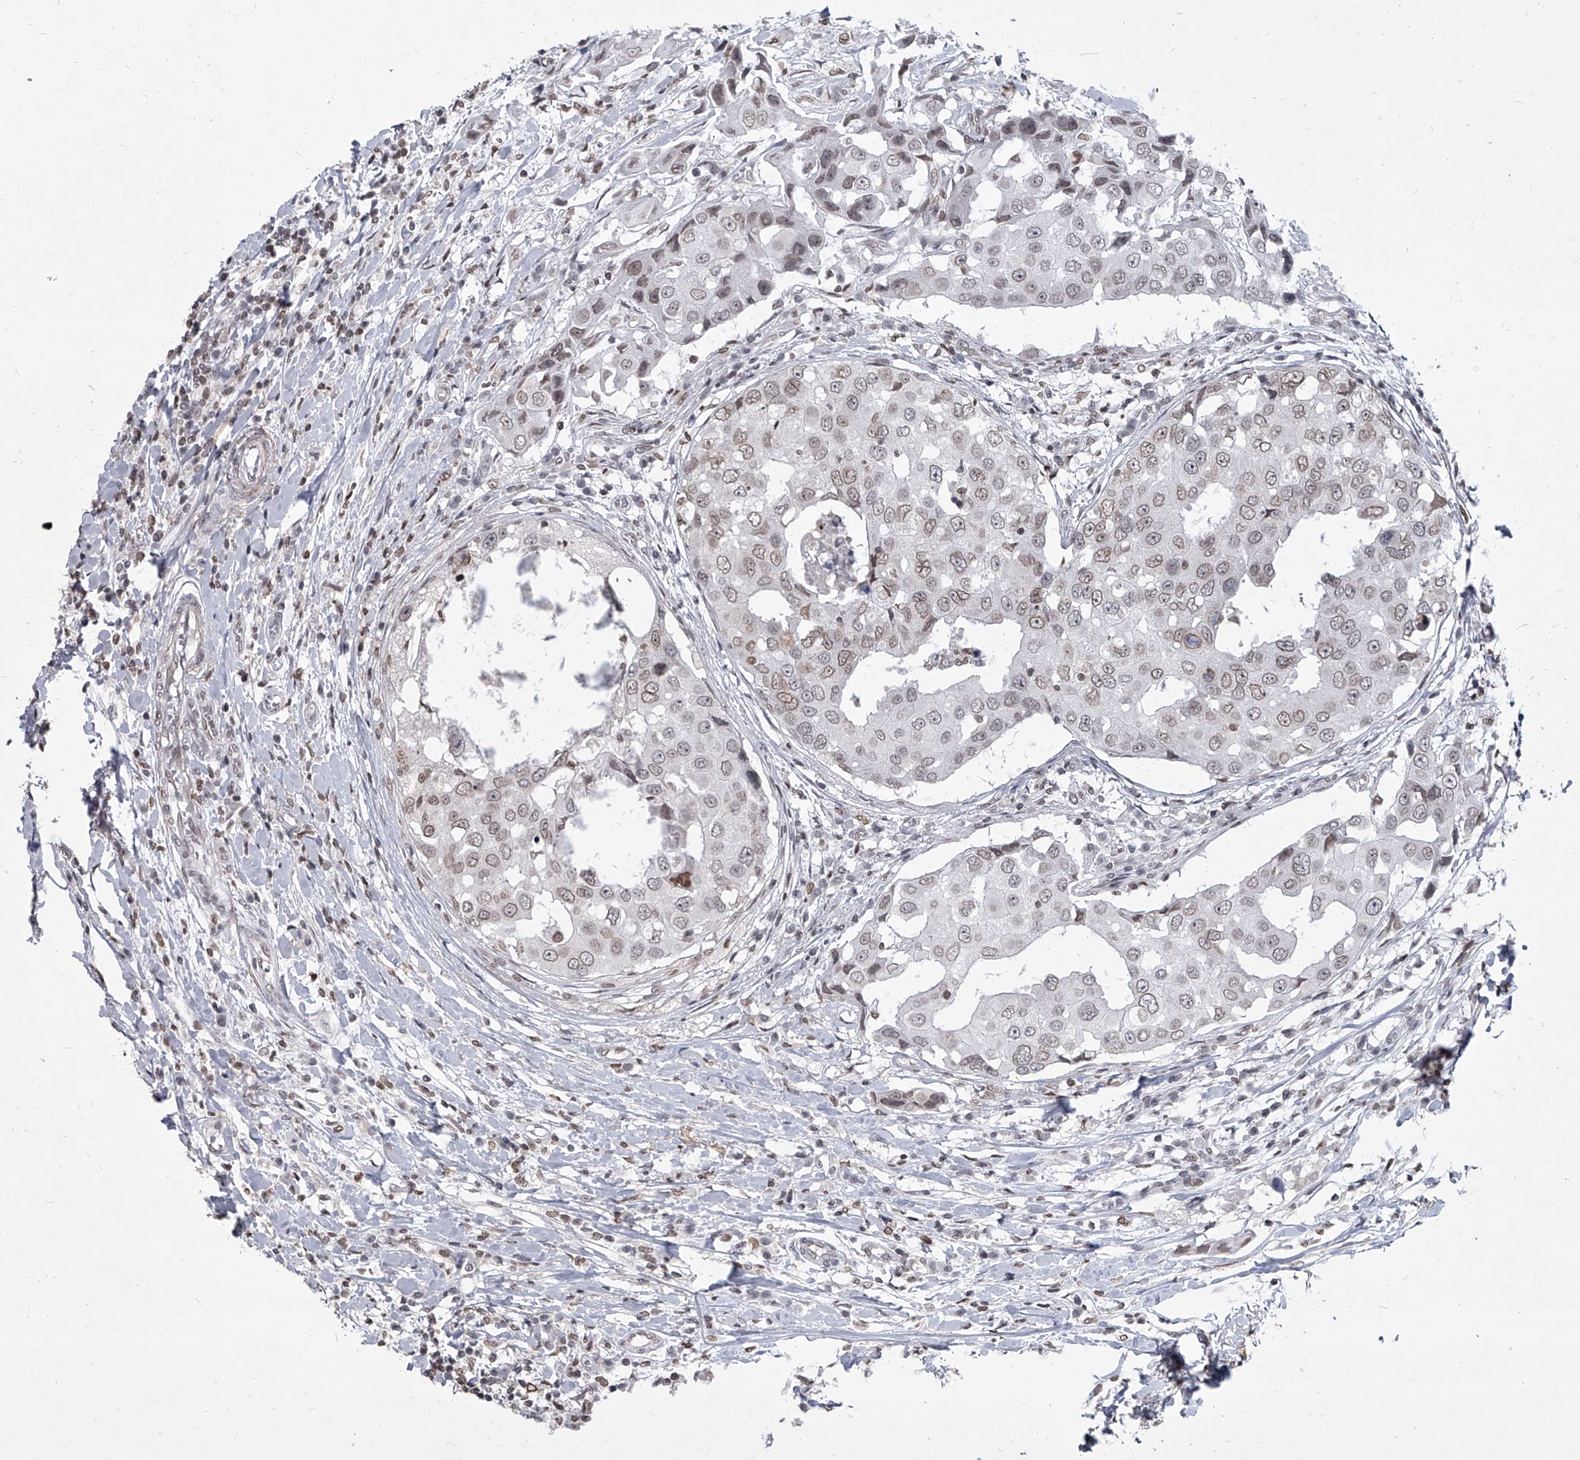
{"staining": {"intensity": "weak", "quantity": "25%-75%", "location": "cytoplasmic/membranous,nuclear"}, "tissue": "breast cancer", "cell_type": "Tumor cells", "image_type": "cancer", "snomed": [{"axis": "morphology", "description": "Duct carcinoma"}, {"axis": "topography", "description": "Breast"}], "caption": "Immunohistochemical staining of infiltrating ductal carcinoma (breast) demonstrates low levels of weak cytoplasmic/membranous and nuclear expression in about 25%-75% of tumor cells.", "gene": "PPIL4", "patient": {"sex": "female", "age": 27}}